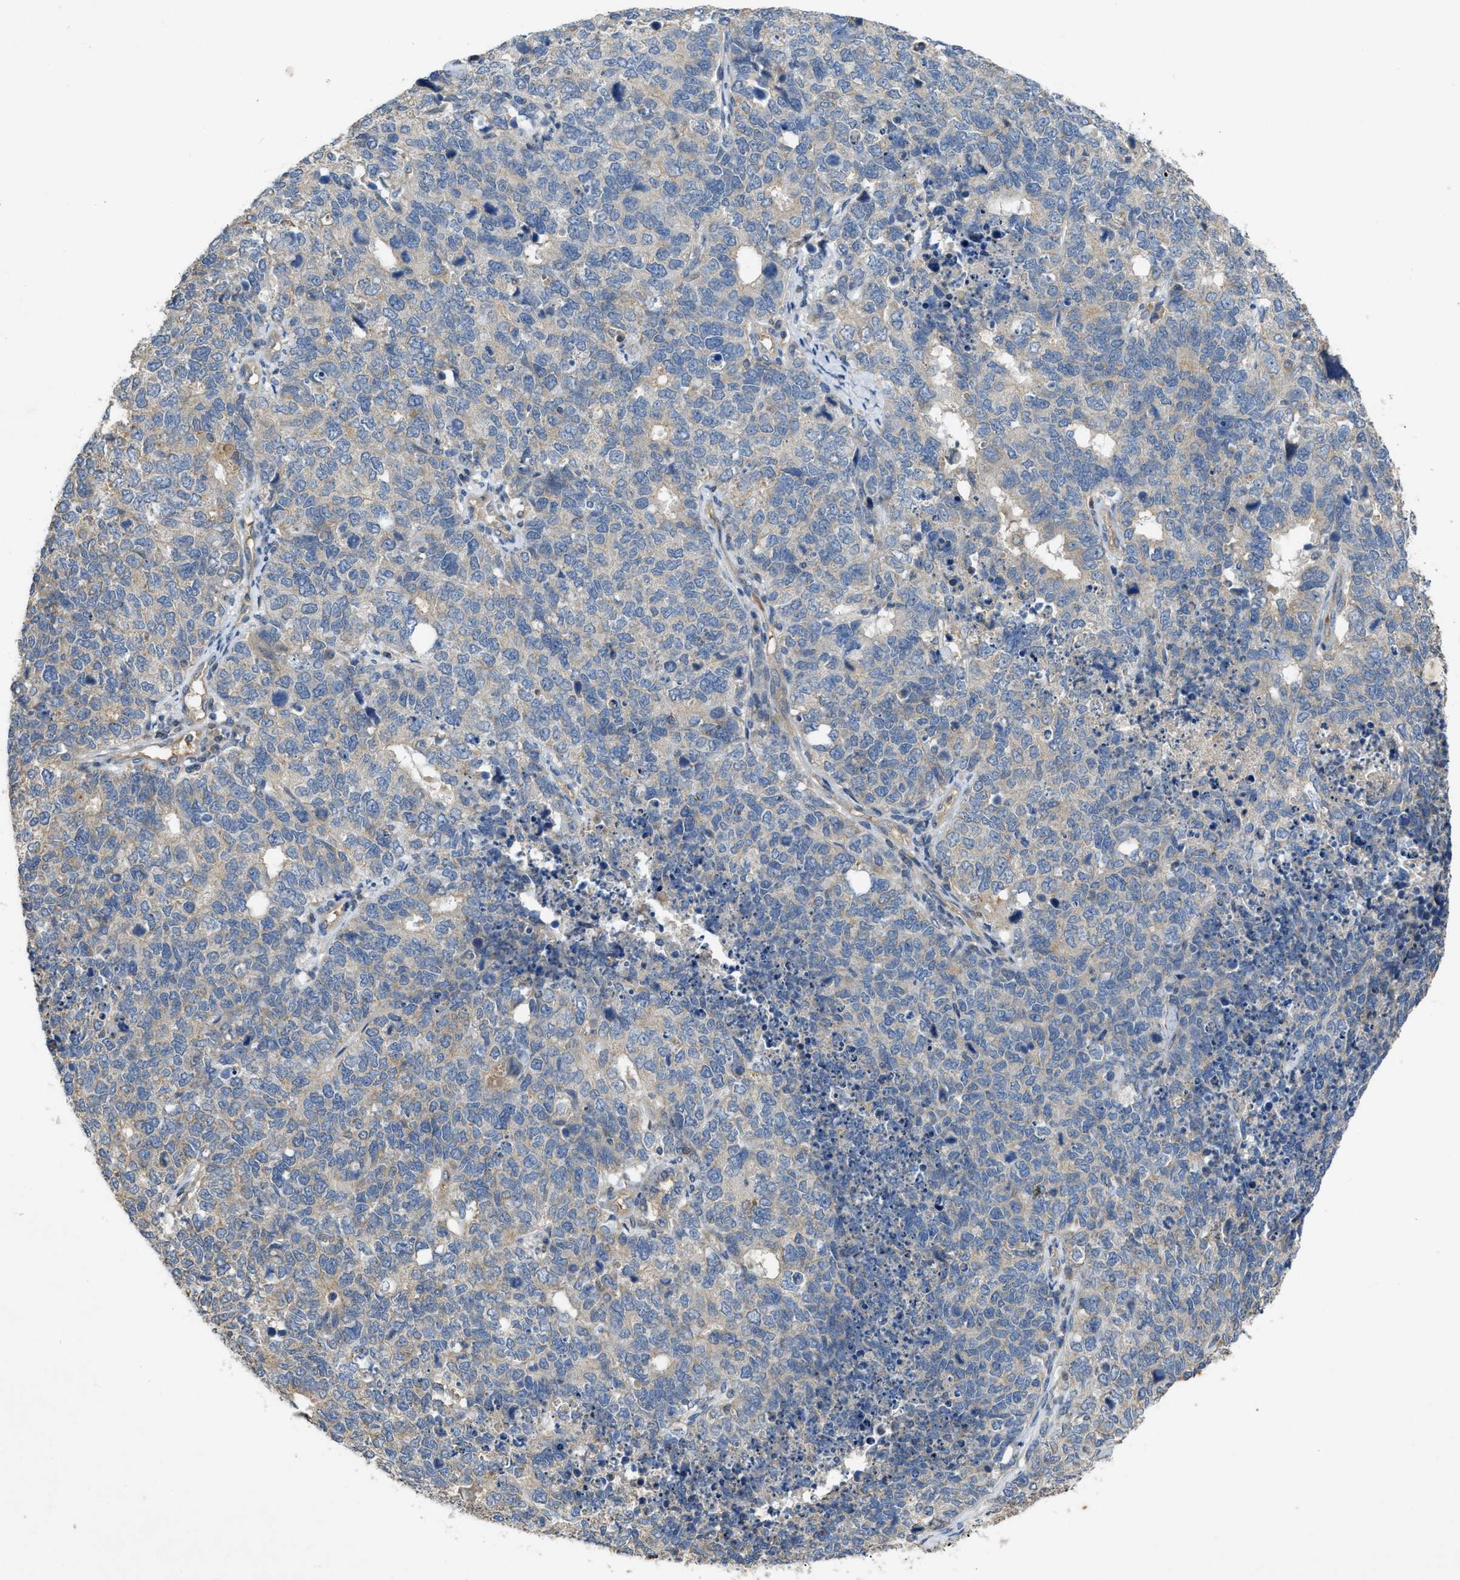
{"staining": {"intensity": "negative", "quantity": "none", "location": "none"}, "tissue": "cervical cancer", "cell_type": "Tumor cells", "image_type": "cancer", "snomed": [{"axis": "morphology", "description": "Squamous cell carcinoma, NOS"}, {"axis": "topography", "description": "Cervix"}], "caption": "Immunohistochemical staining of human cervical cancer displays no significant expression in tumor cells.", "gene": "PPP3CA", "patient": {"sex": "female", "age": 63}}